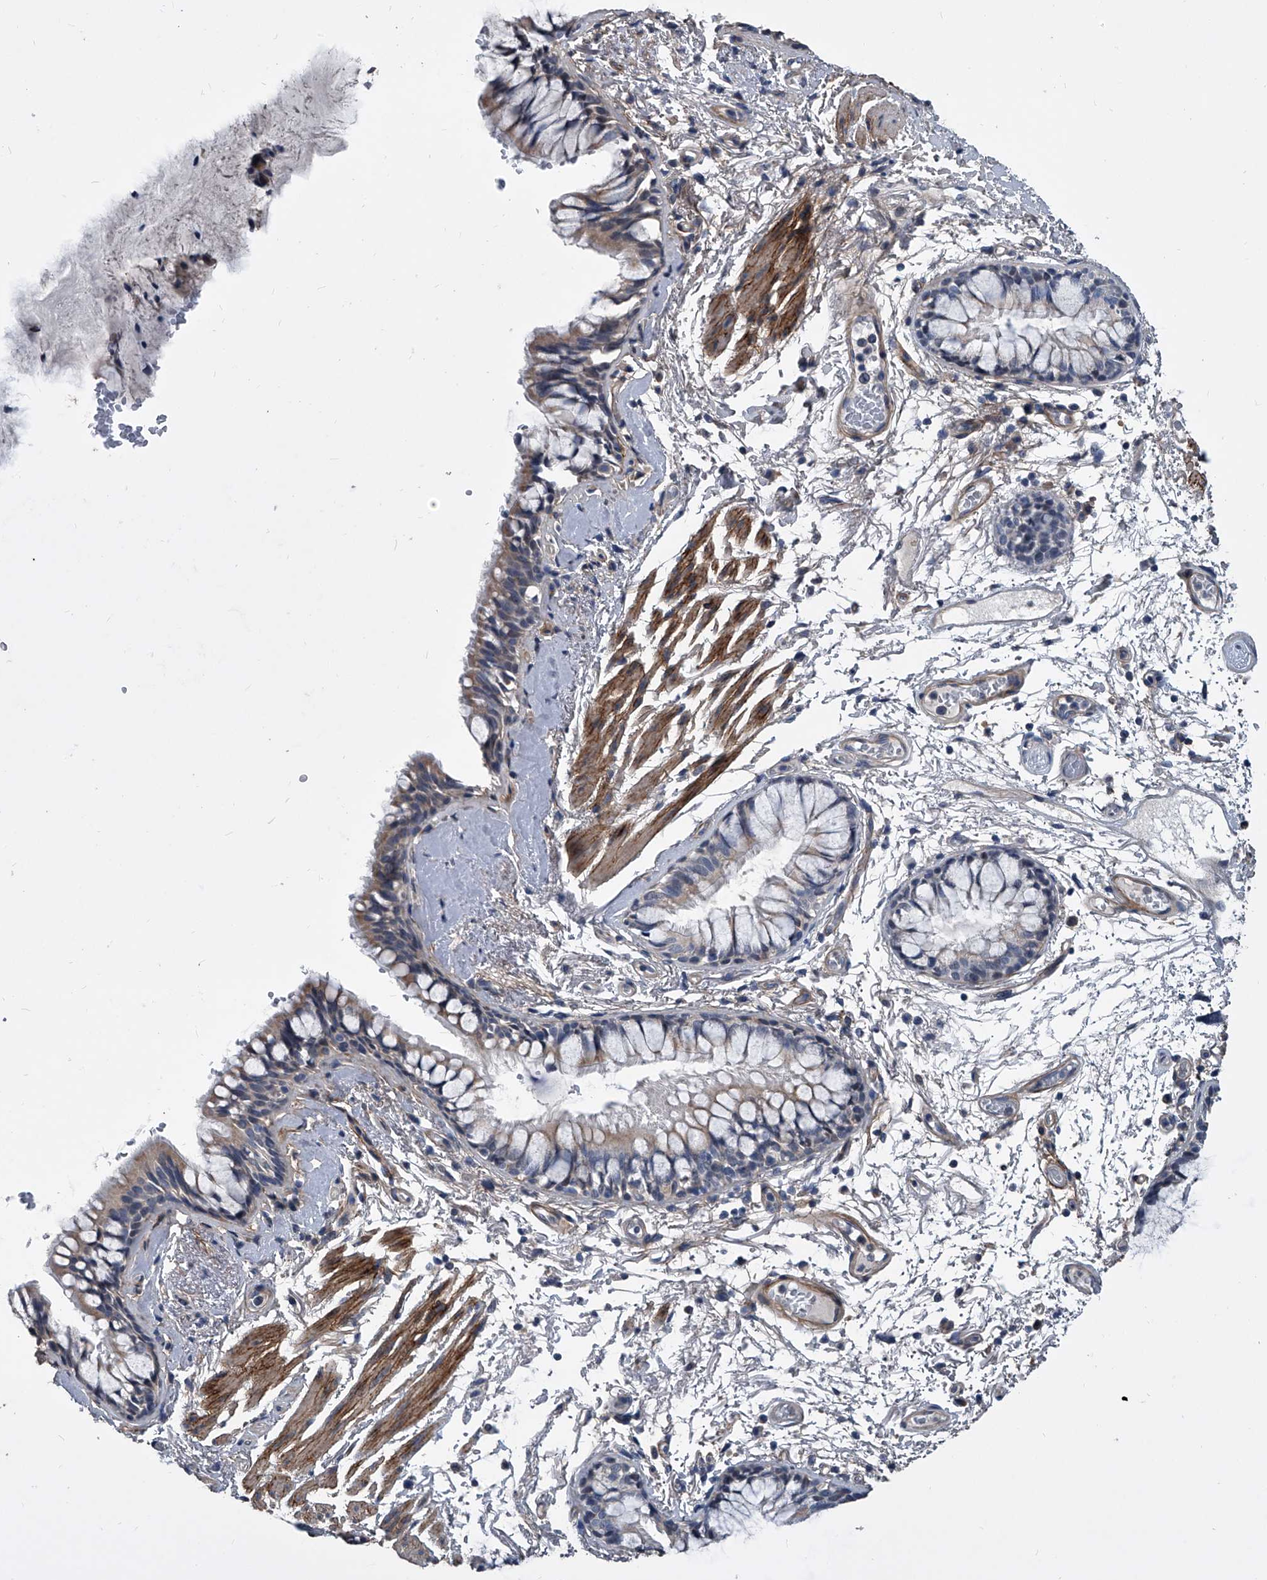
{"staining": {"intensity": "weak", "quantity": "25%-75%", "location": "cytoplasmic/membranous"}, "tissue": "bronchus", "cell_type": "Respiratory epithelial cells", "image_type": "normal", "snomed": [{"axis": "morphology", "description": "Normal tissue, NOS"}, {"axis": "topography", "description": "Cartilage tissue"}, {"axis": "topography", "description": "Bronchus"}], "caption": "IHC micrograph of normal bronchus: human bronchus stained using IHC shows low levels of weak protein expression localized specifically in the cytoplasmic/membranous of respiratory epithelial cells, appearing as a cytoplasmic/membranous brown color.", "gene": "PHACTR1", "patient": {"sex": "female", "age": 73}}